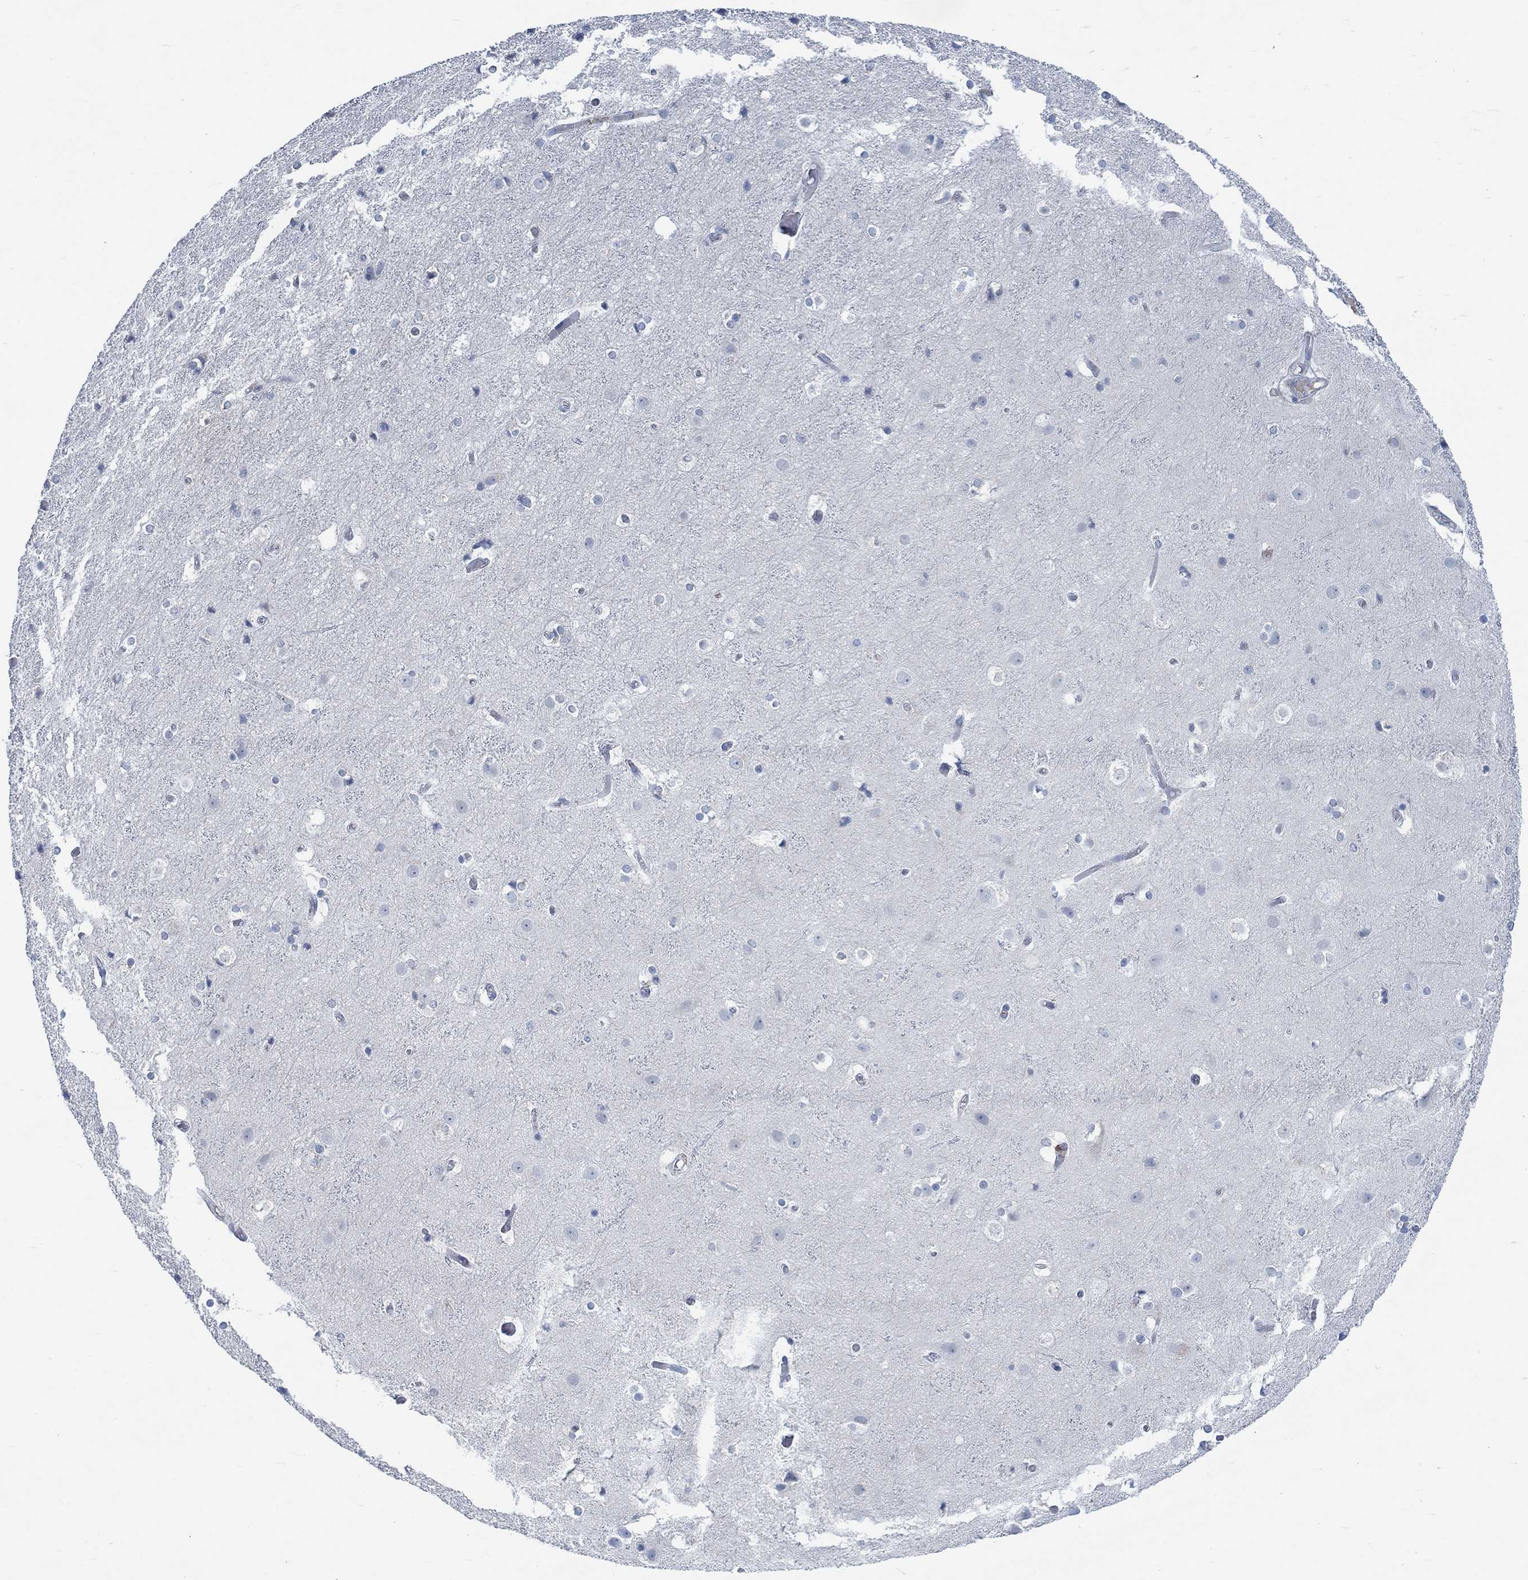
{"staining": {"intensity": "negative", "quantity": "none", "location": "none"}, "tissue": "cerebral cortex", "cell_type": "Endothelial cells", "image_type": "normal", "snomed": [{"axis": "morphology", "description": "Normal tissue, NOS"}, {"axis": "topography", "description": "Cerebral cortex"}], "caption": "The photomicrograph exhibits no significant staining in endothelial cells of cerebral cortex. (DAB (3,3'-diaminobenzidine) IHC with hematoxylin counter stain).", "gene": "TEKT4", "patient": {"sex": "female", "age": 52}}